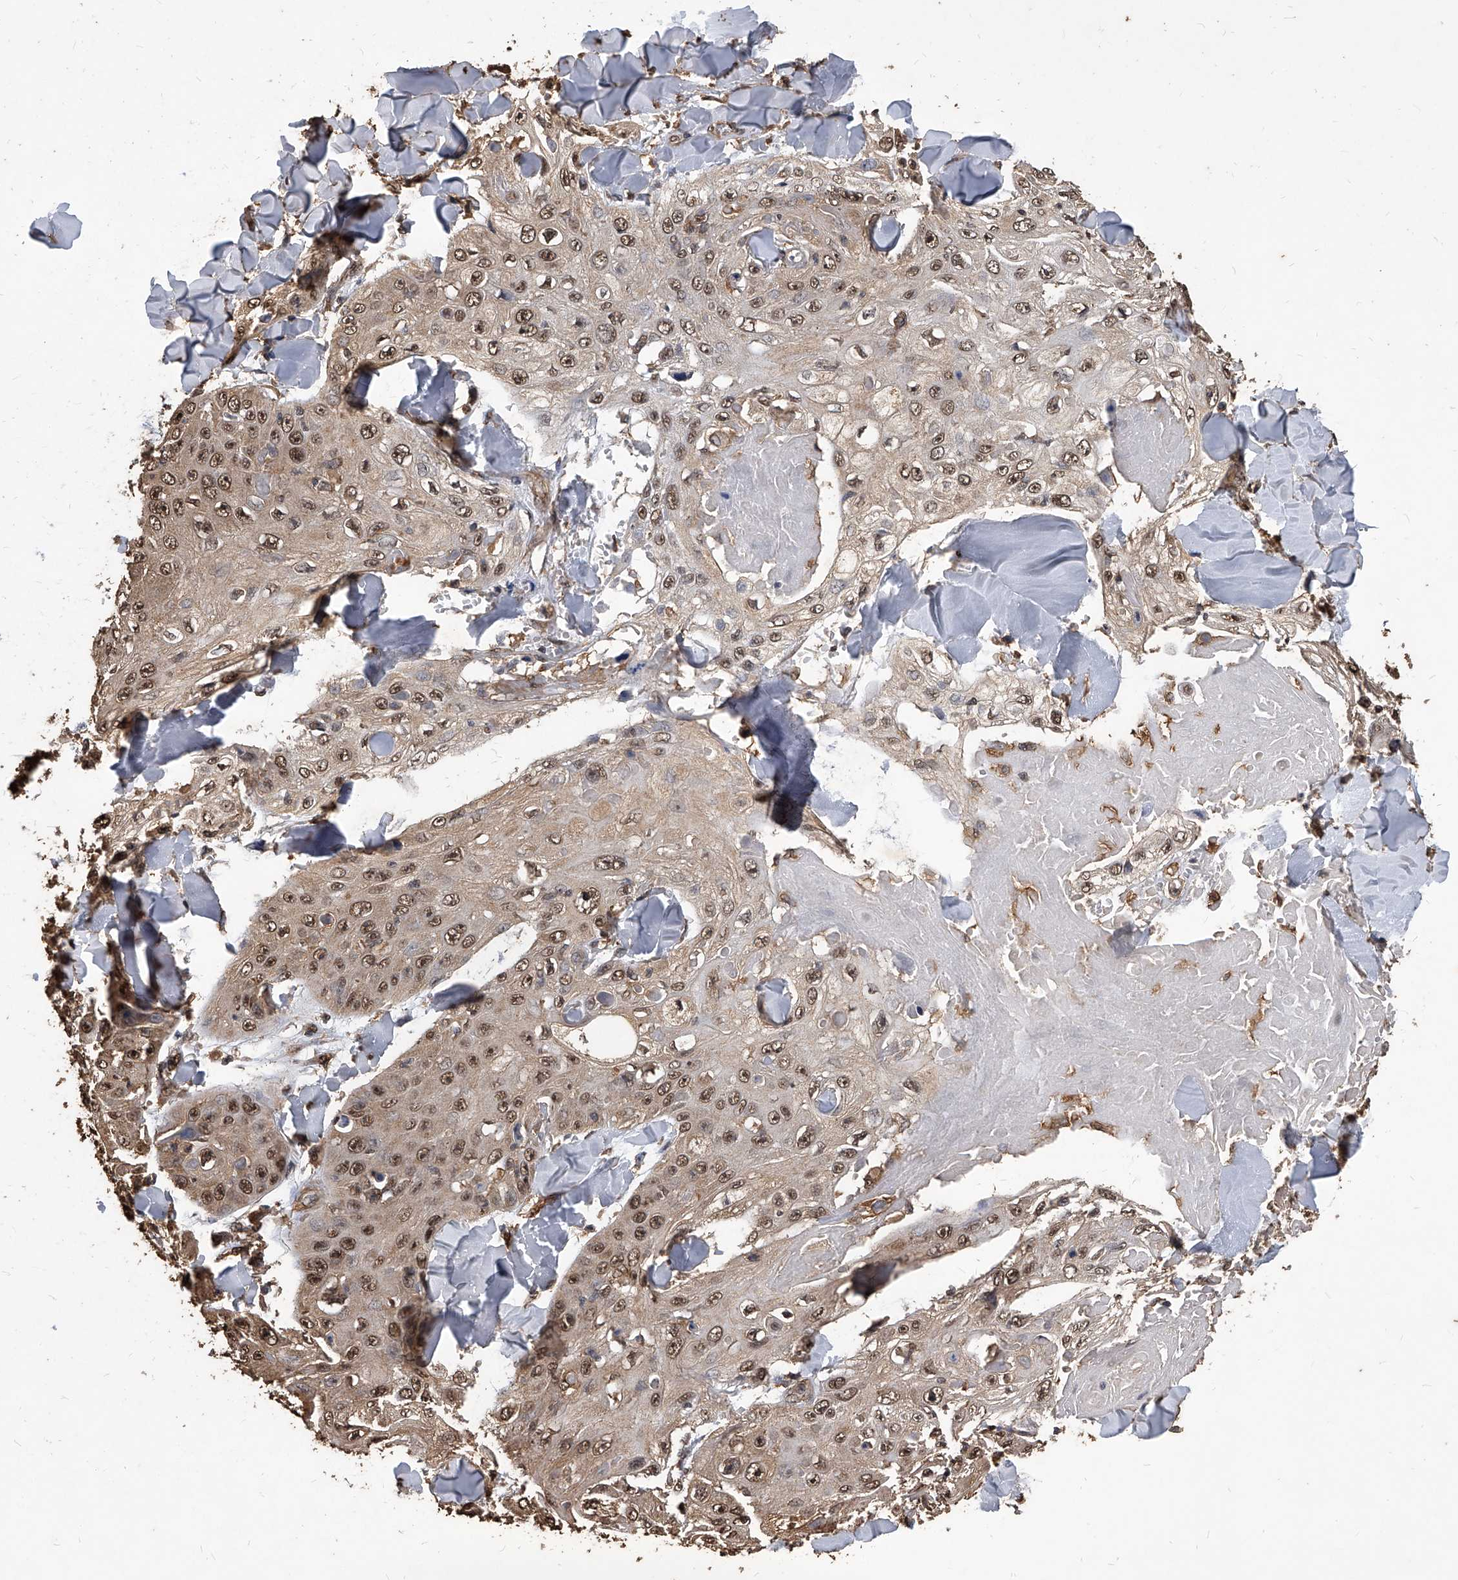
{"staining": {"intensity": "strong", "quantity": ">75%", "location": "nuclear"}, "tissue": "skin cancer", "cell_type": "Tumor cells", "image_type": "cancer", "snomed": [{"axis": "morphology", "description": "Squamous cell carcinoma, NOS"}, {"axis": "topography", "description": "Skin"}], "caption": "Skin cancer tissue exhibits strong nuclear expression in about >75% of tumor cells, visualized by immunohistochemistry.", "gene": "FBXL4", "patient": {"sex": "male", "age": 86}}